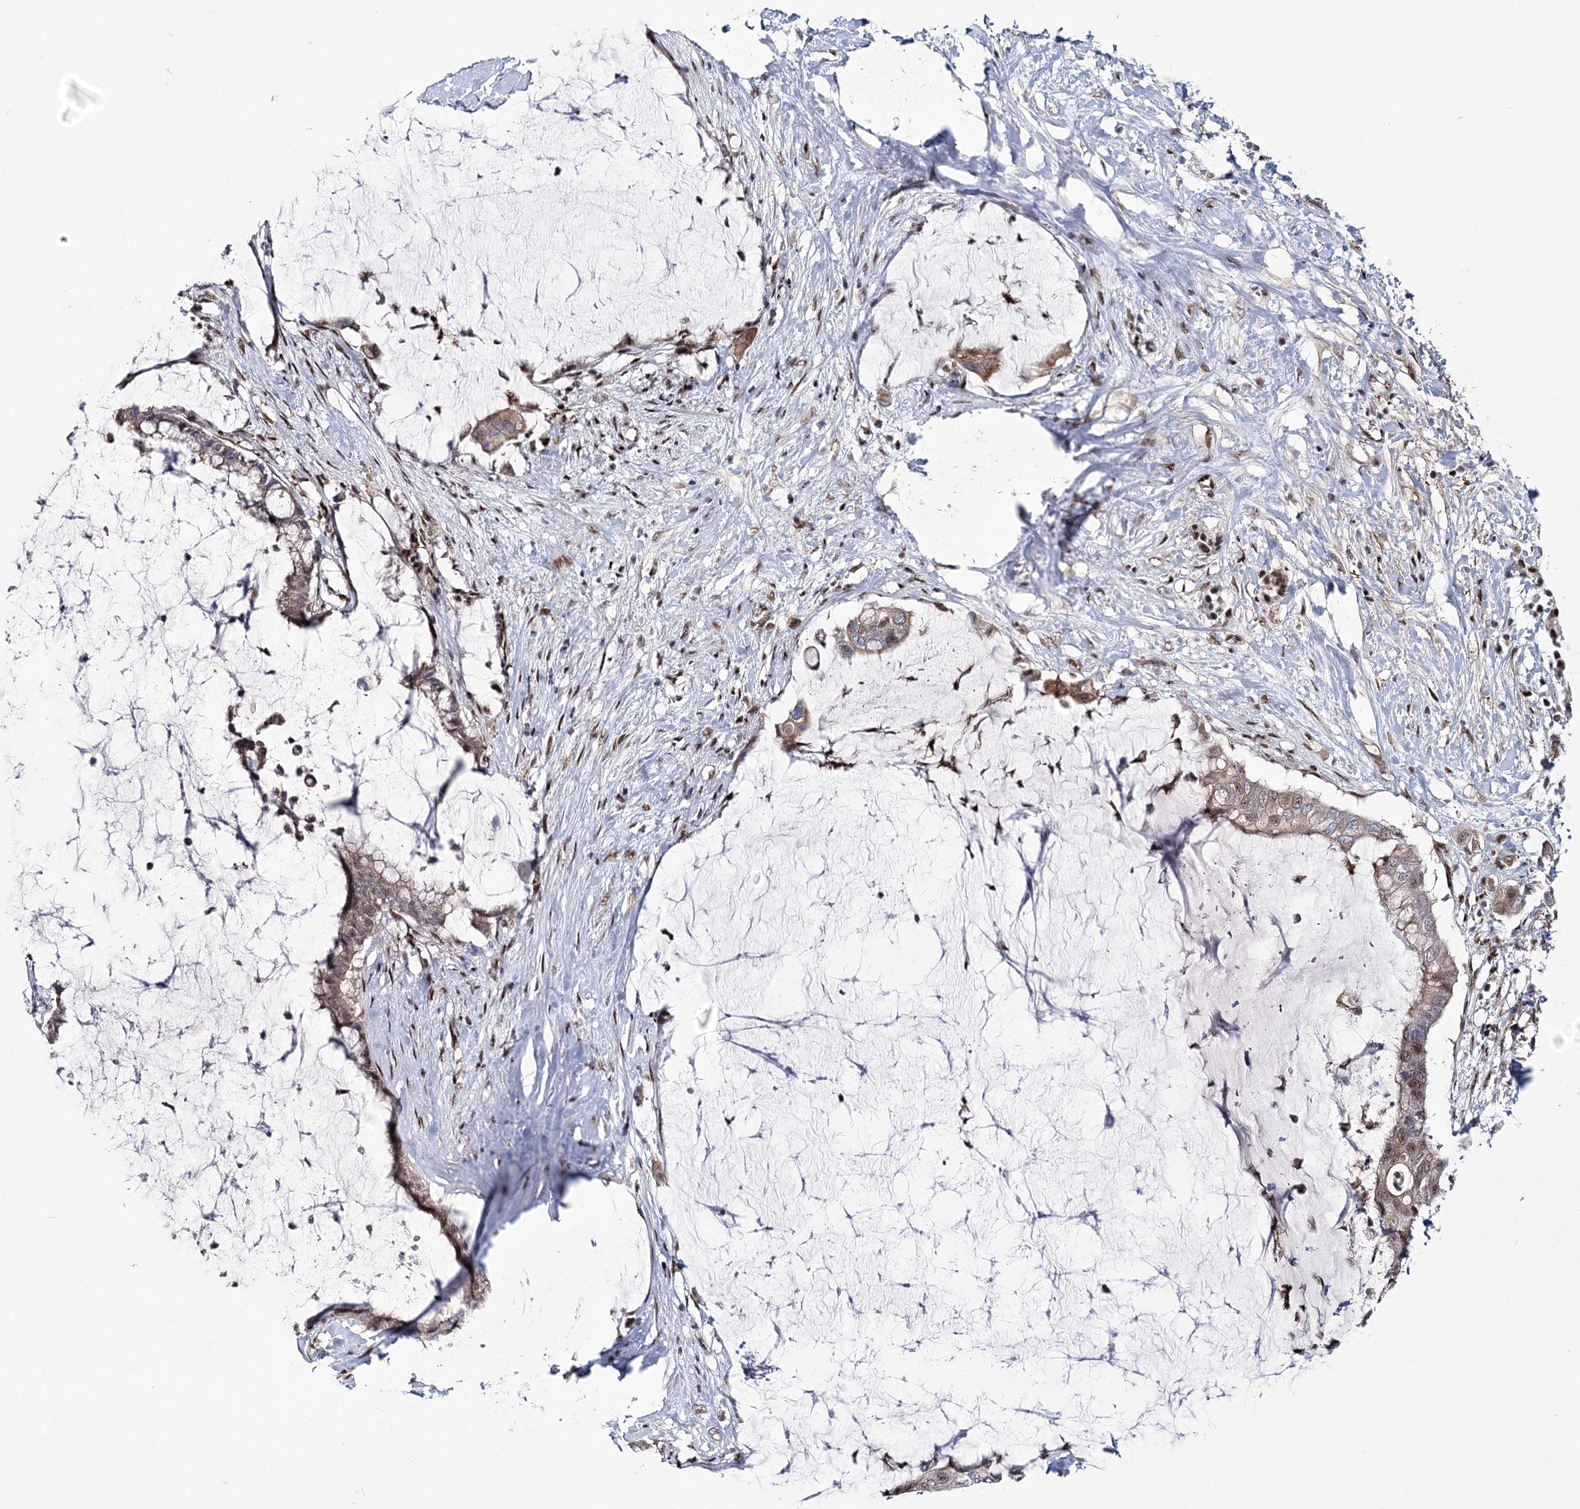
{"staining": {"intensity": "moderate", "quantity": "<25%", "location": "nuclear"}, "tissue": "pancreatic cancer", "cell_type": "Tumor cells", "image_type": "cancer", "snomed": [{"axis": "morphology", "description": "Adenocarcinoma, NOS"}, {"axis": "topography", "description": "Pancreas"}], "caption": "A brown stain labels moderate nuclear expression of a protein in human pancreatic adenocarcinoma tumor cells.", "gene": "TATDN2", "patient": {"sex": "male", "age": 41}}